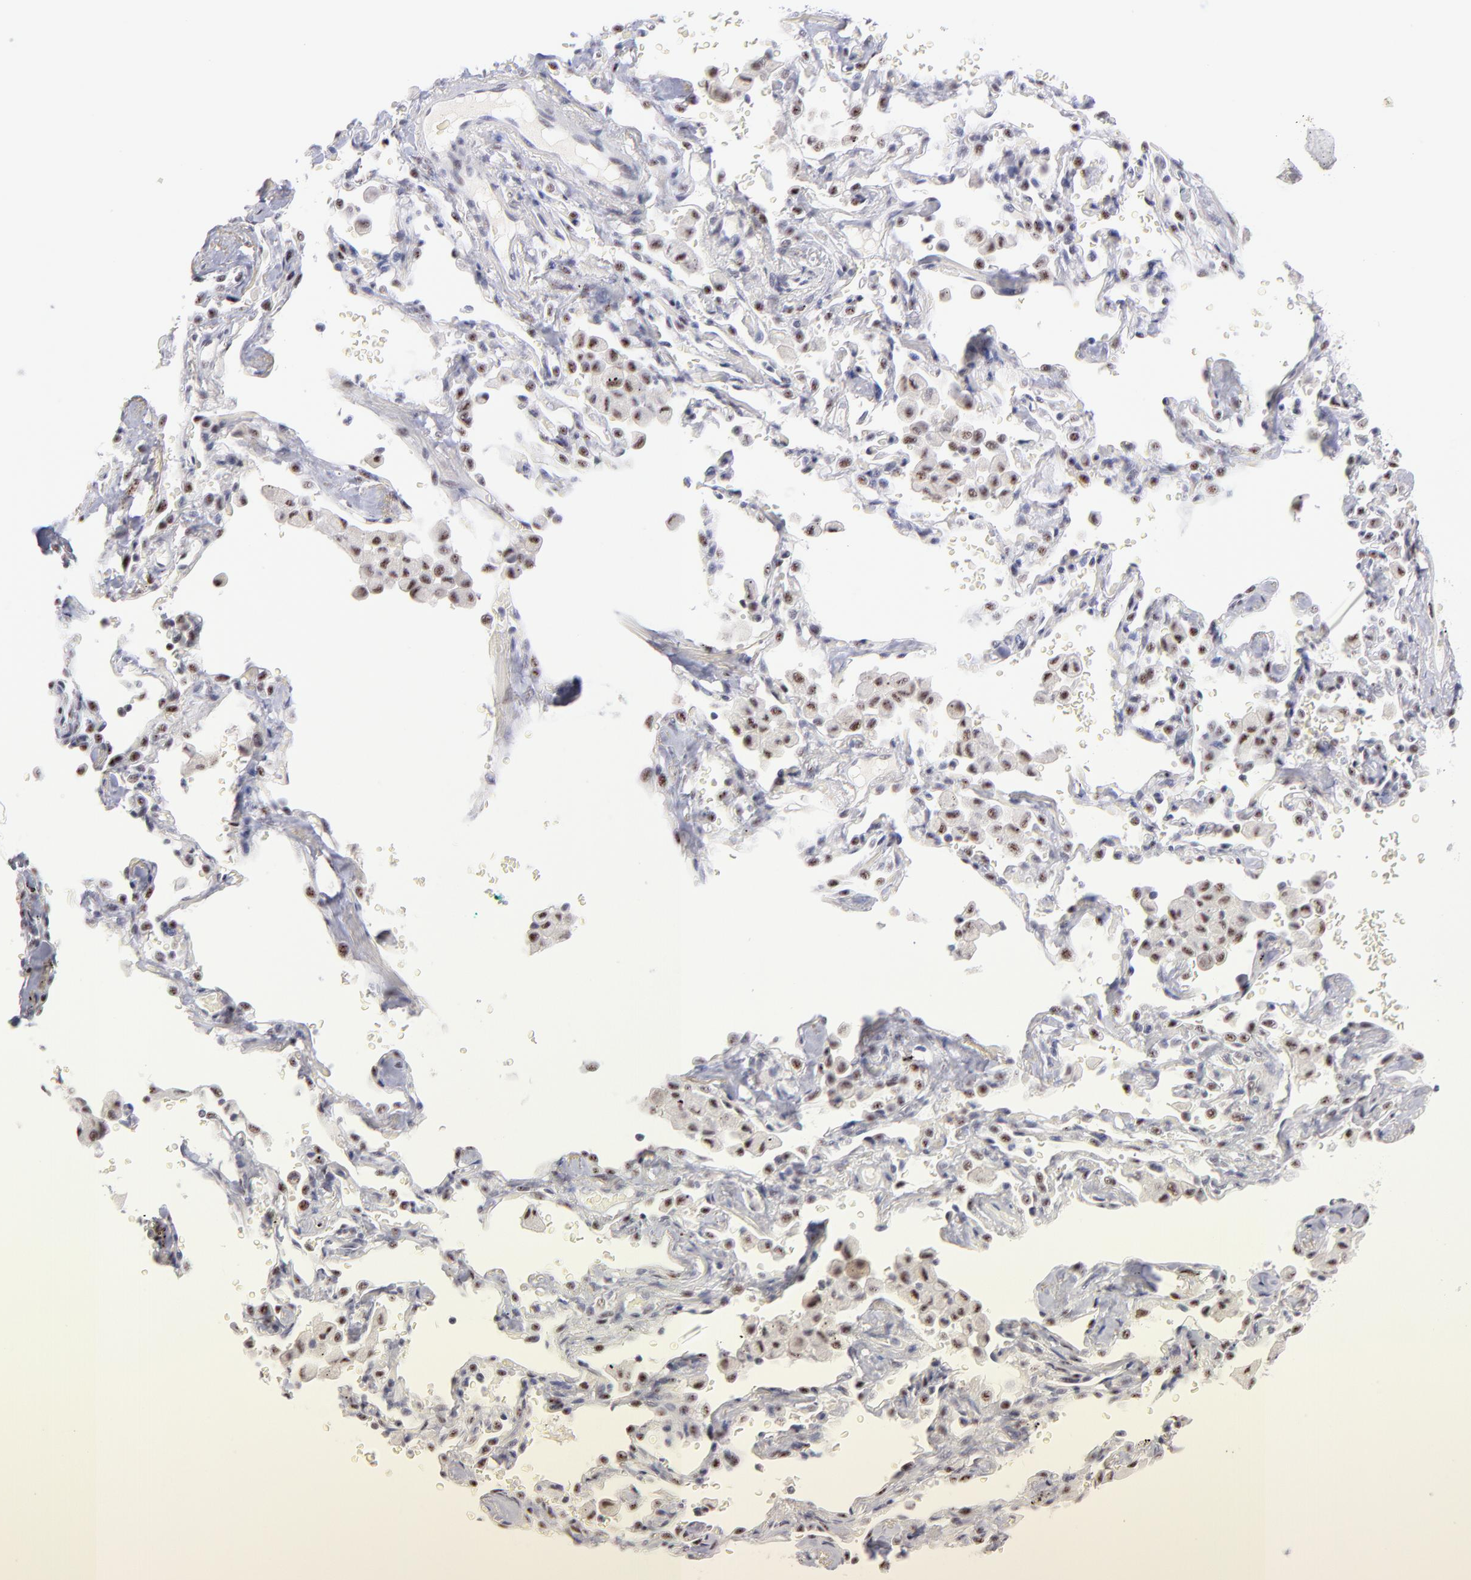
{"staining": {"intensity": "moderate", "quantity": ">75%", "location": "nuclear"}, "tissue": "lung cancer", "cell_type": "Tumor cells", "image_type": "cancer", "snomed": [{"axis": "morphology", "description": "Adenocarcinoma, NOS"}, {"axis": "topography", "description": "Lung"}], "caption": "Immunohistochemical staining of human adenocarcinoma (lung) demonstrates medium levels of moderate nuclear staining in approximately >75% of tumor cells.", "gene": "CDC25C", "patient": {"sex": "female", "age": 64}}